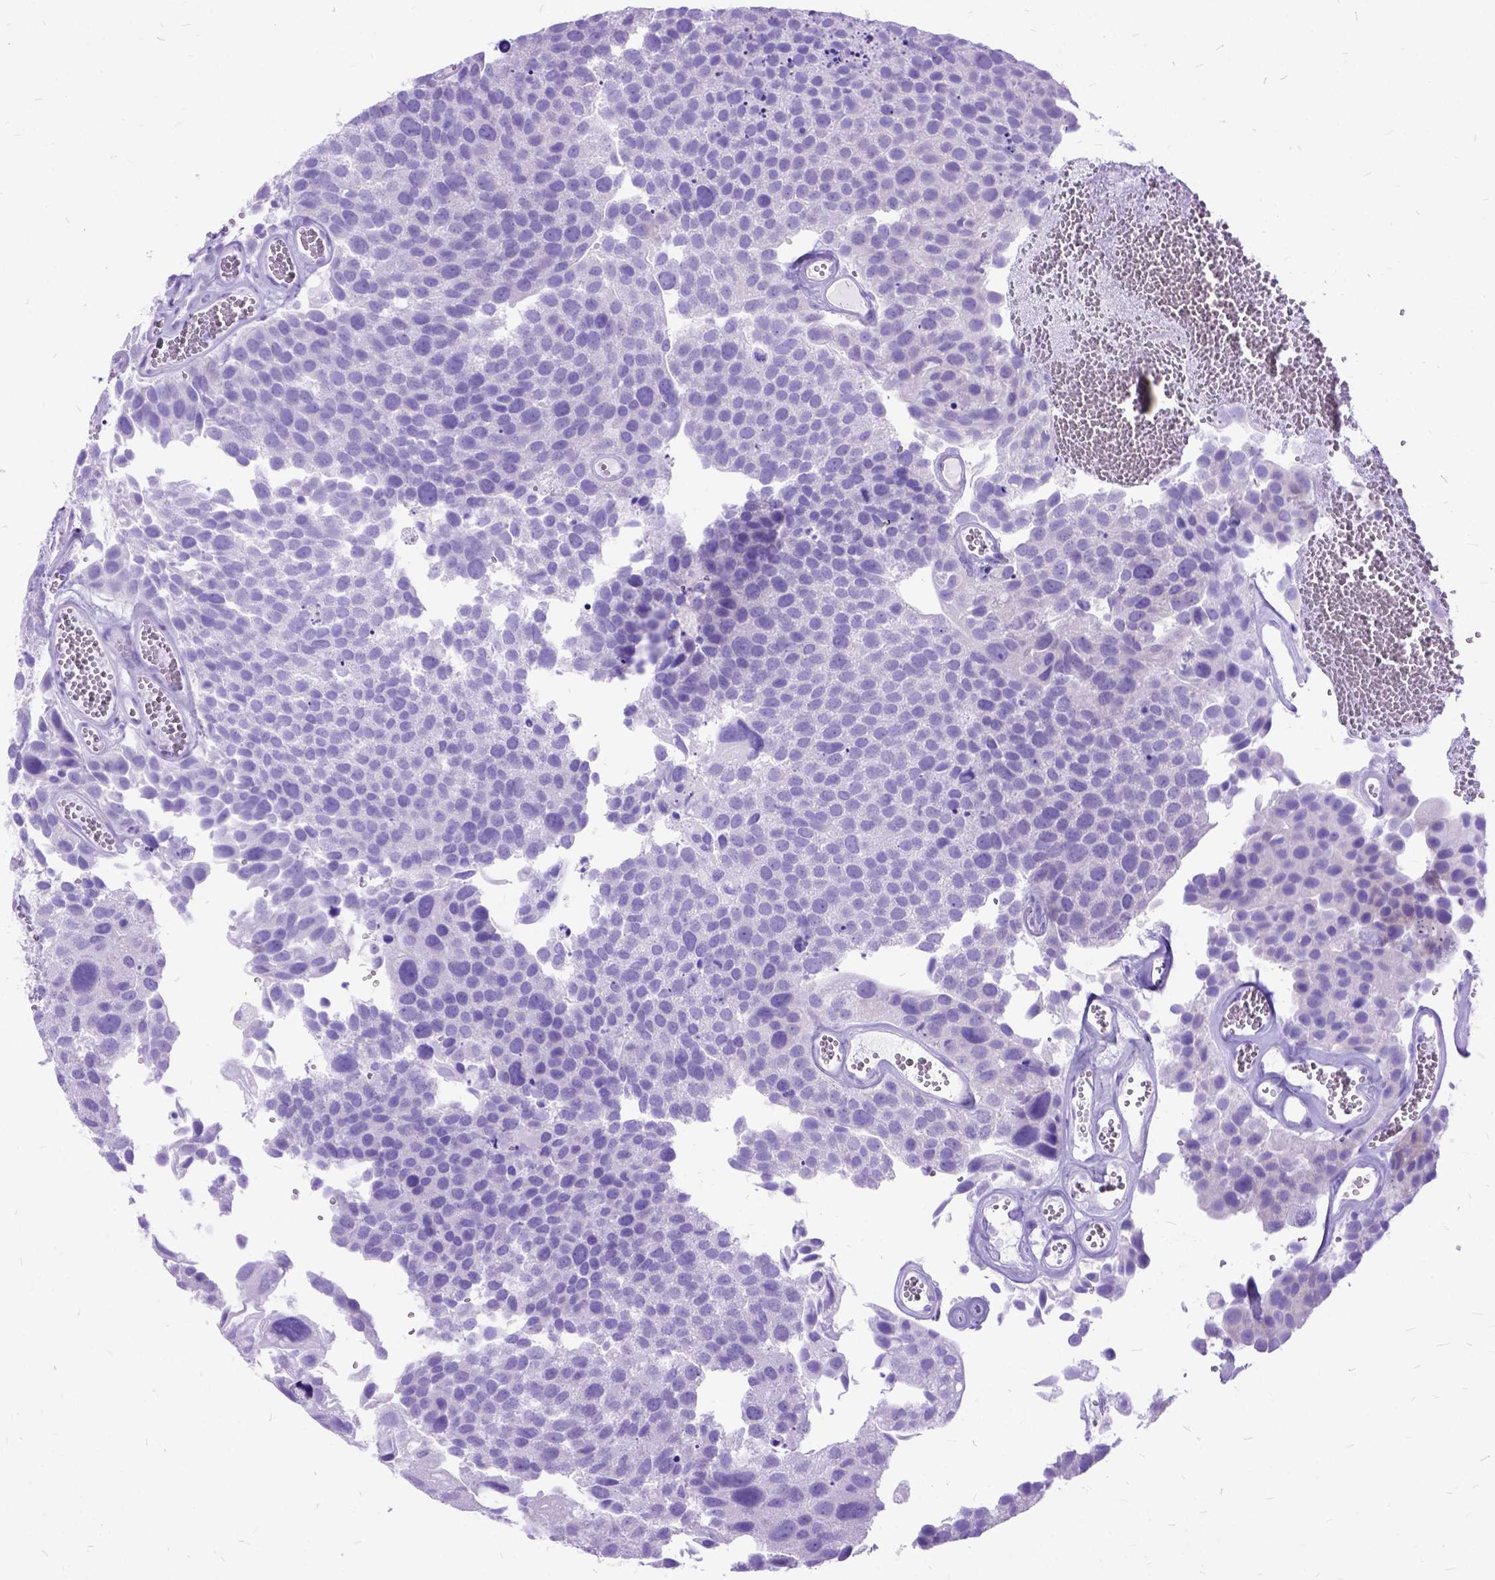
{"staining": {"intensity": "negative", "quantity": "none", "location": "none"}, "tissue": "urothelial cancer", "cell_type": "Tumor cells", "image_type": "cancer", "snomed": [{"axis": "morphology", "description": "Urothelial carcinoma, Low grade"}, {"axis": "topography", "description": "Urinary bladder"}], "caption": "A histopathology image of urothelial carcinoma (low-grade) stained for a protein shows no brown staining in tumor cells.", "gene": "DNAH2", "patient": {"sex": "female", "age": 69}}